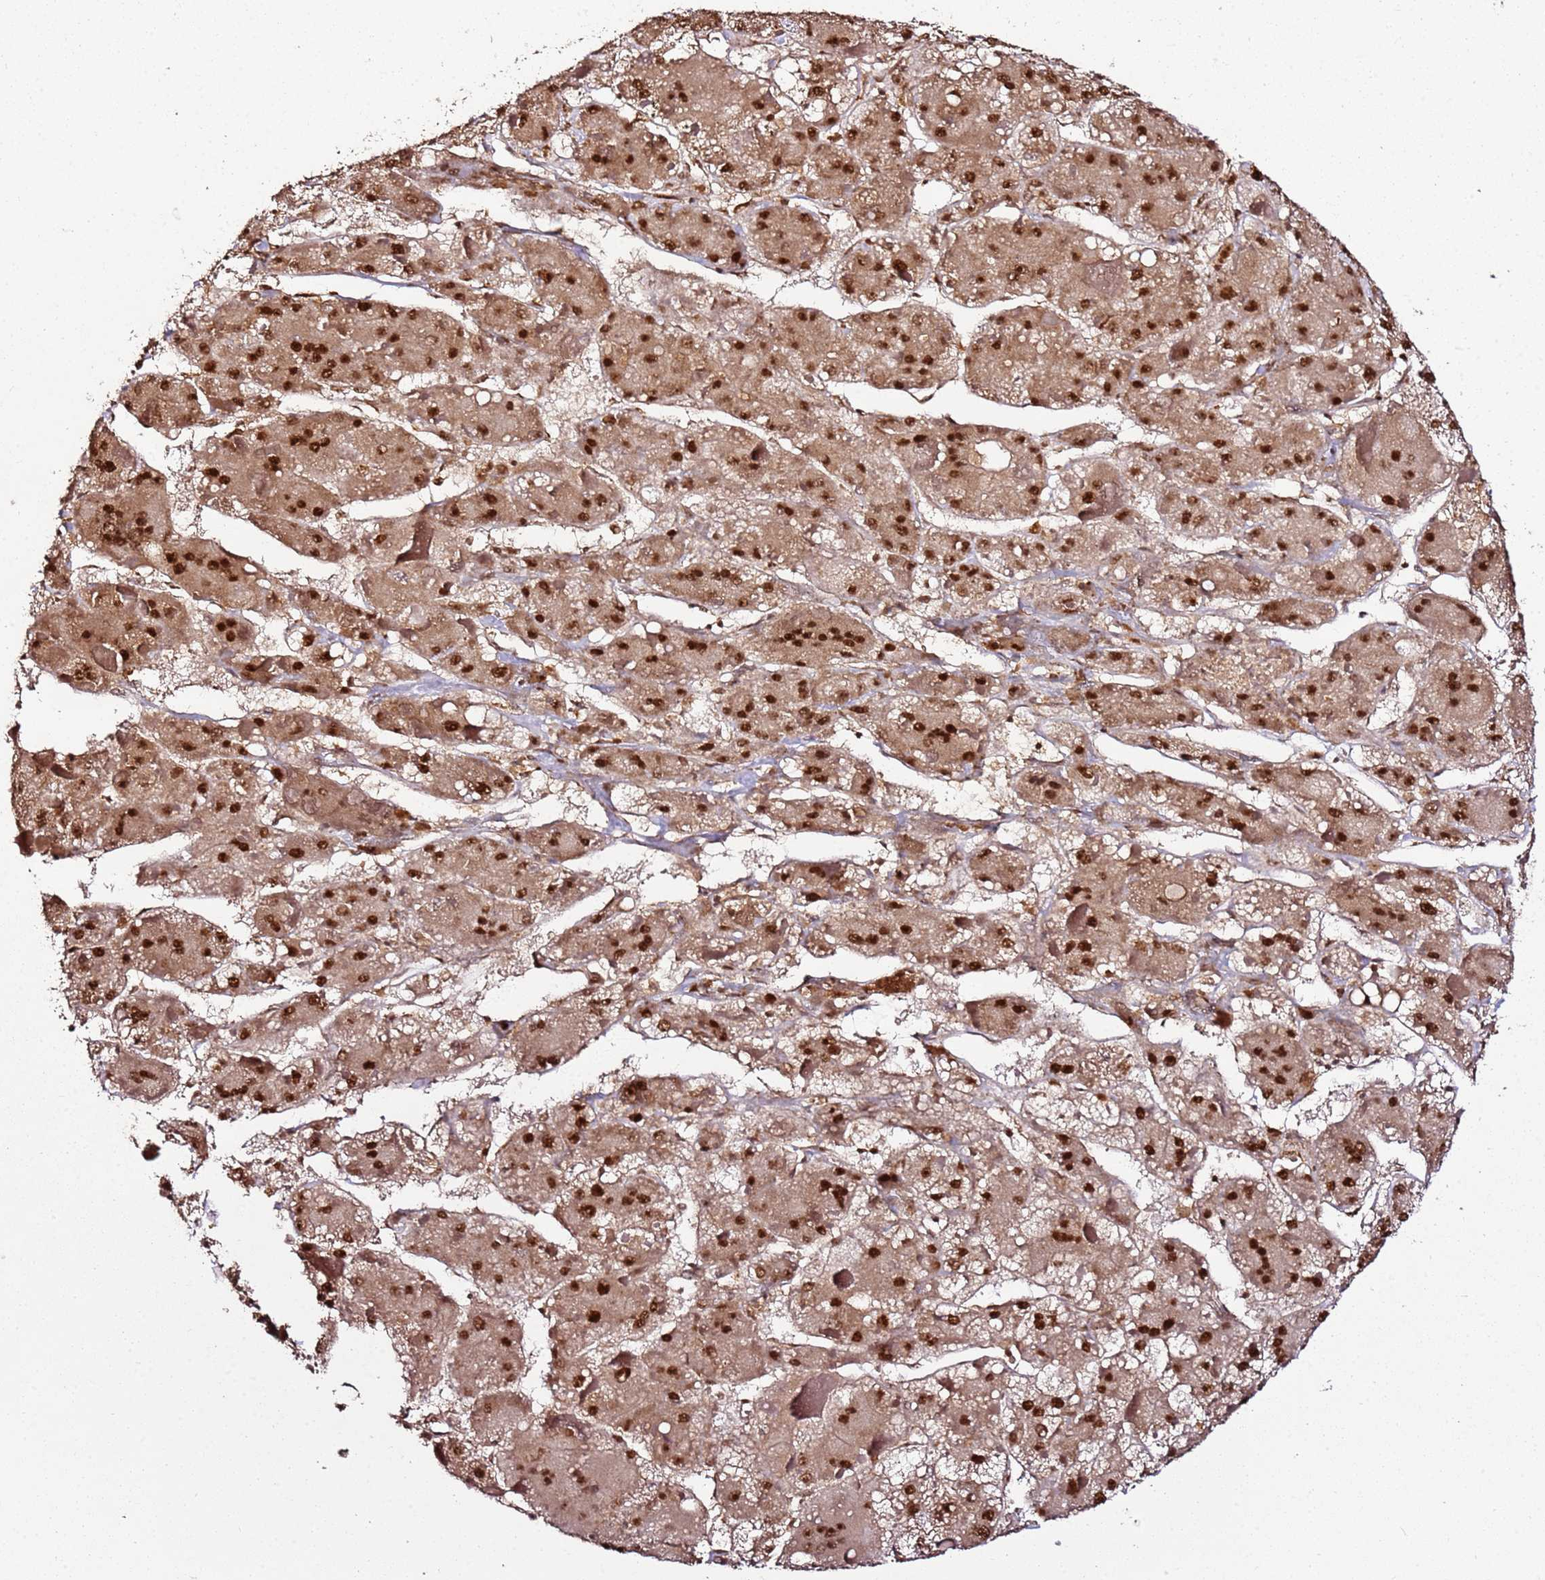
{"staining": {"intensity": "strong", "quantity": ">75%", "location": "cytoplasmic/membranous,nuclear"}, "tissue": "liver cancer", "cell_type": "Tumor cells", "image_type": "cancer", "snomed": [{"axis": "morphology", "description": "Carcinoma, Hepatocellular, NOS"}, {"axis": "topography", "description": "Liver"}], "caption": "Immunohistochemical staining of hepatocellular carcinoma (liver) shows strong cytoplasmic/membranous and nuclear protein staining in approximately >75% of tumor cells.", "gene": "XRN2", "patient": {"sex": "female", "age": 73}}